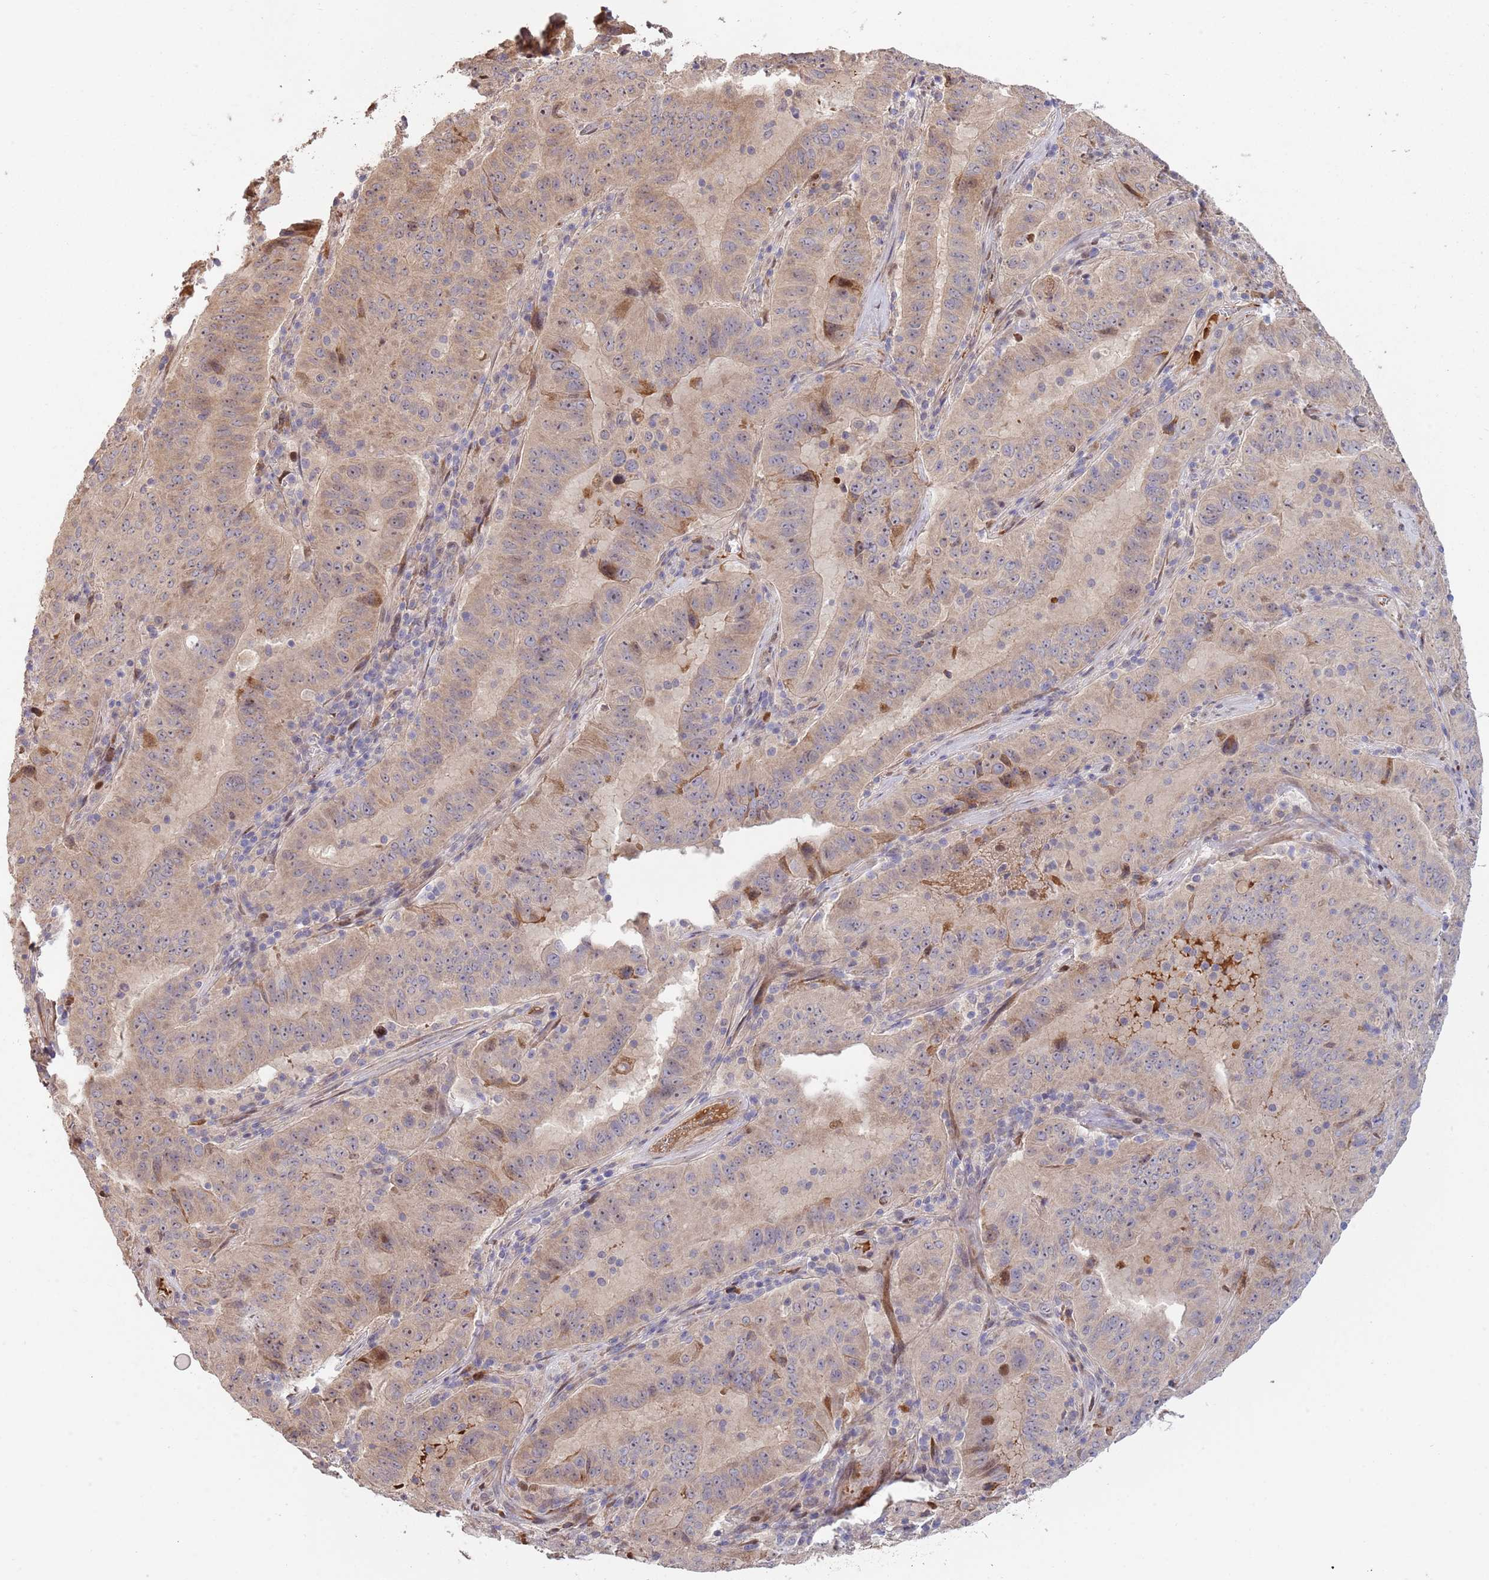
{"staining": {"intensity": "weak", "quantity": "25%-75%", "location": "cytoplasmic/membranous"}, "tissue": "pancreatic cancer", "cell_type": "Tumor cells", "image_type": "cancer", "snomed": [{"axis": "morphology", "description": "Adenocarcinoma, NOS"}, {"axis": "topography", "description": "Pancreas"}], "caption": "High-power microscopy captured an IHC image of pancreatic adenocarcinoma, revealing weak cytoplasmic/membranous expression in about 25%-75% of tumor cells.", "gene": "SYNDIG1L", "patient": {"sex": "male", "age": 63}}